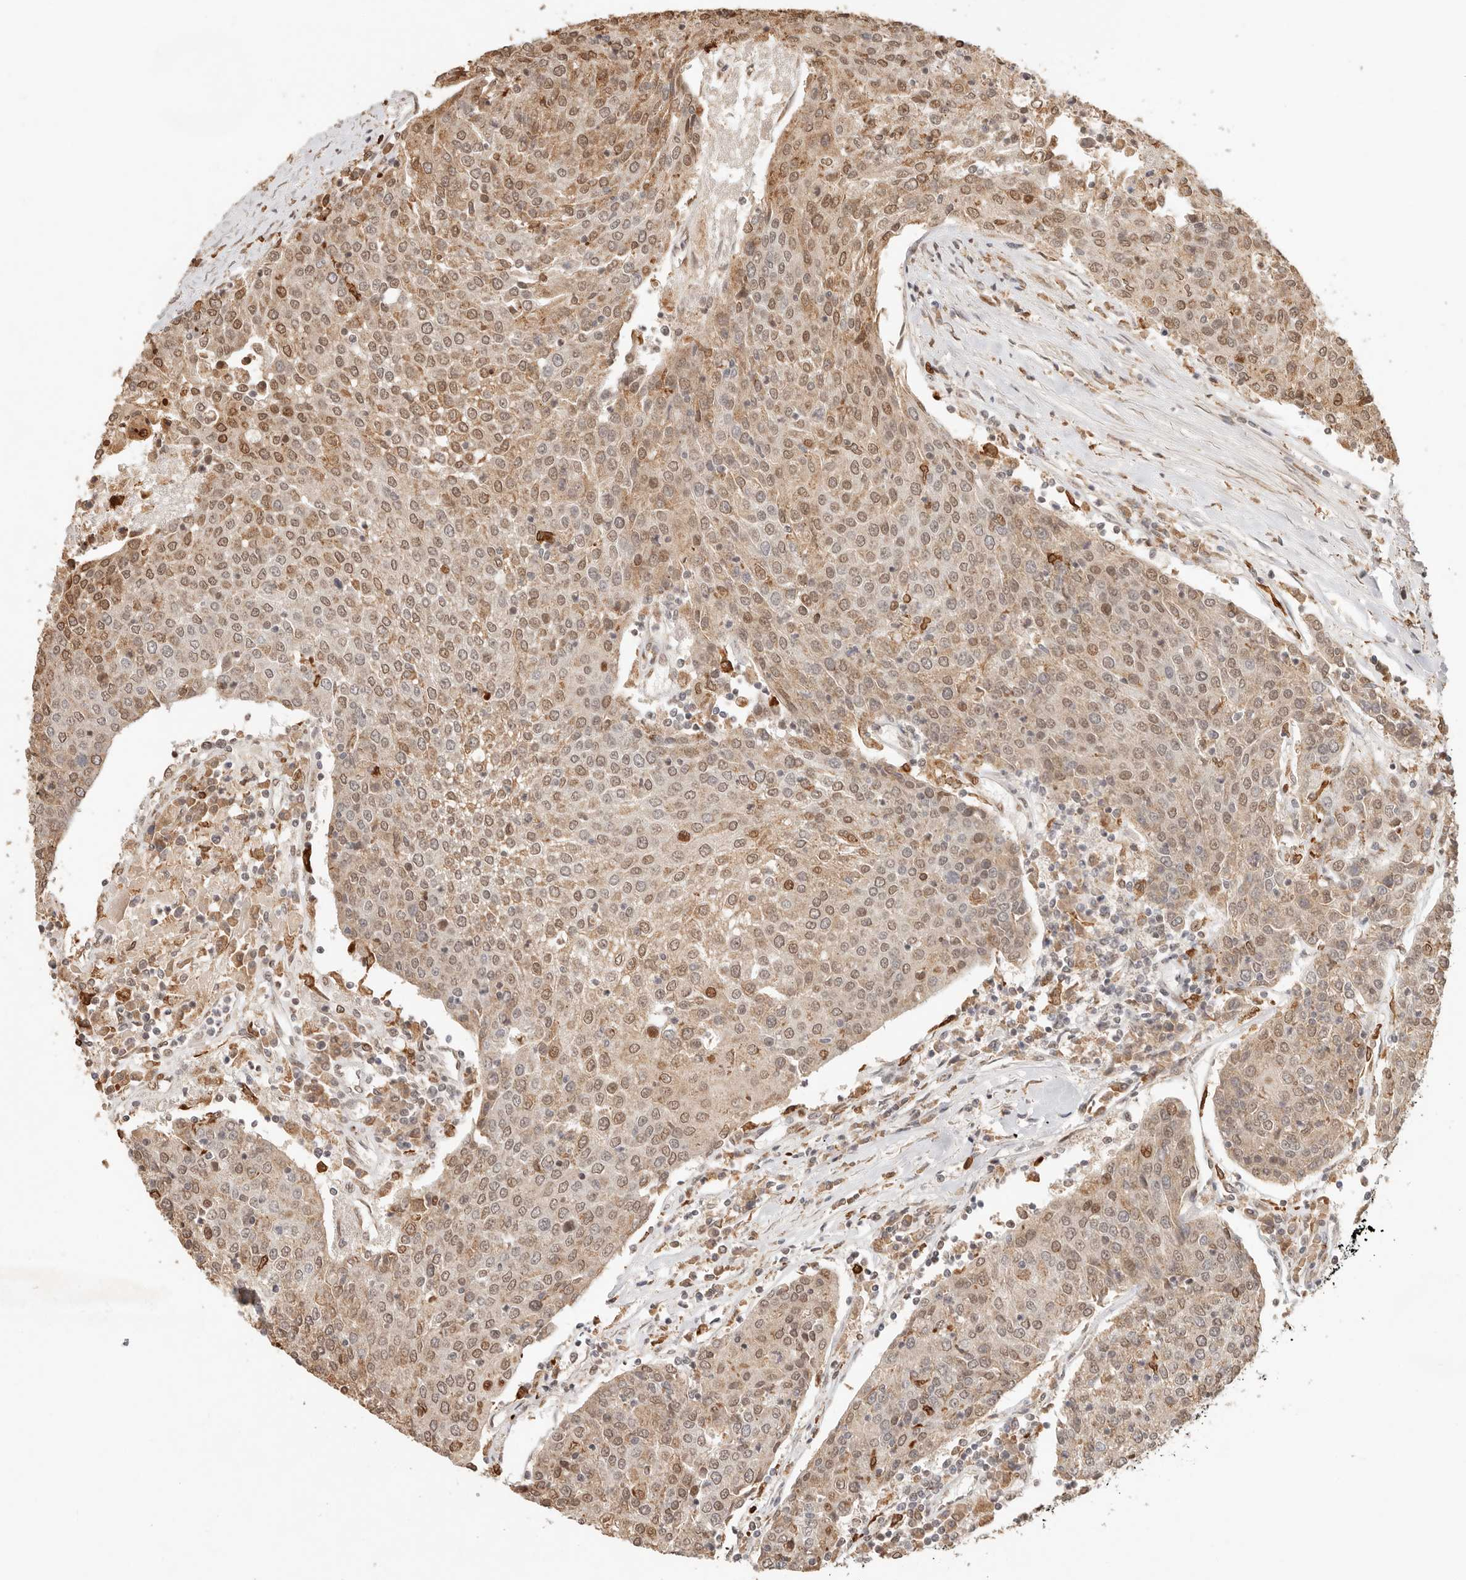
{"staining": {"intensity": "moderate", "quantity": ">75%", "location": "nuclear"}, "tissue": "urothelial cancer", "cell_type": "Tumor cells", "image_type": "cancer", "snomed": [{"axis": "morphology", "description": "Urothelial carcinoma, High grade"}, {"axis": "topography", "description": "Urinary bladder"}], "caption": "Brown immunohistochemical staining in urothelial cancer shows moderate nuclear expression in about >75% of tumor cells.", "gene": "NPAS2", "patient": {"sex": "female", "age": 85}}